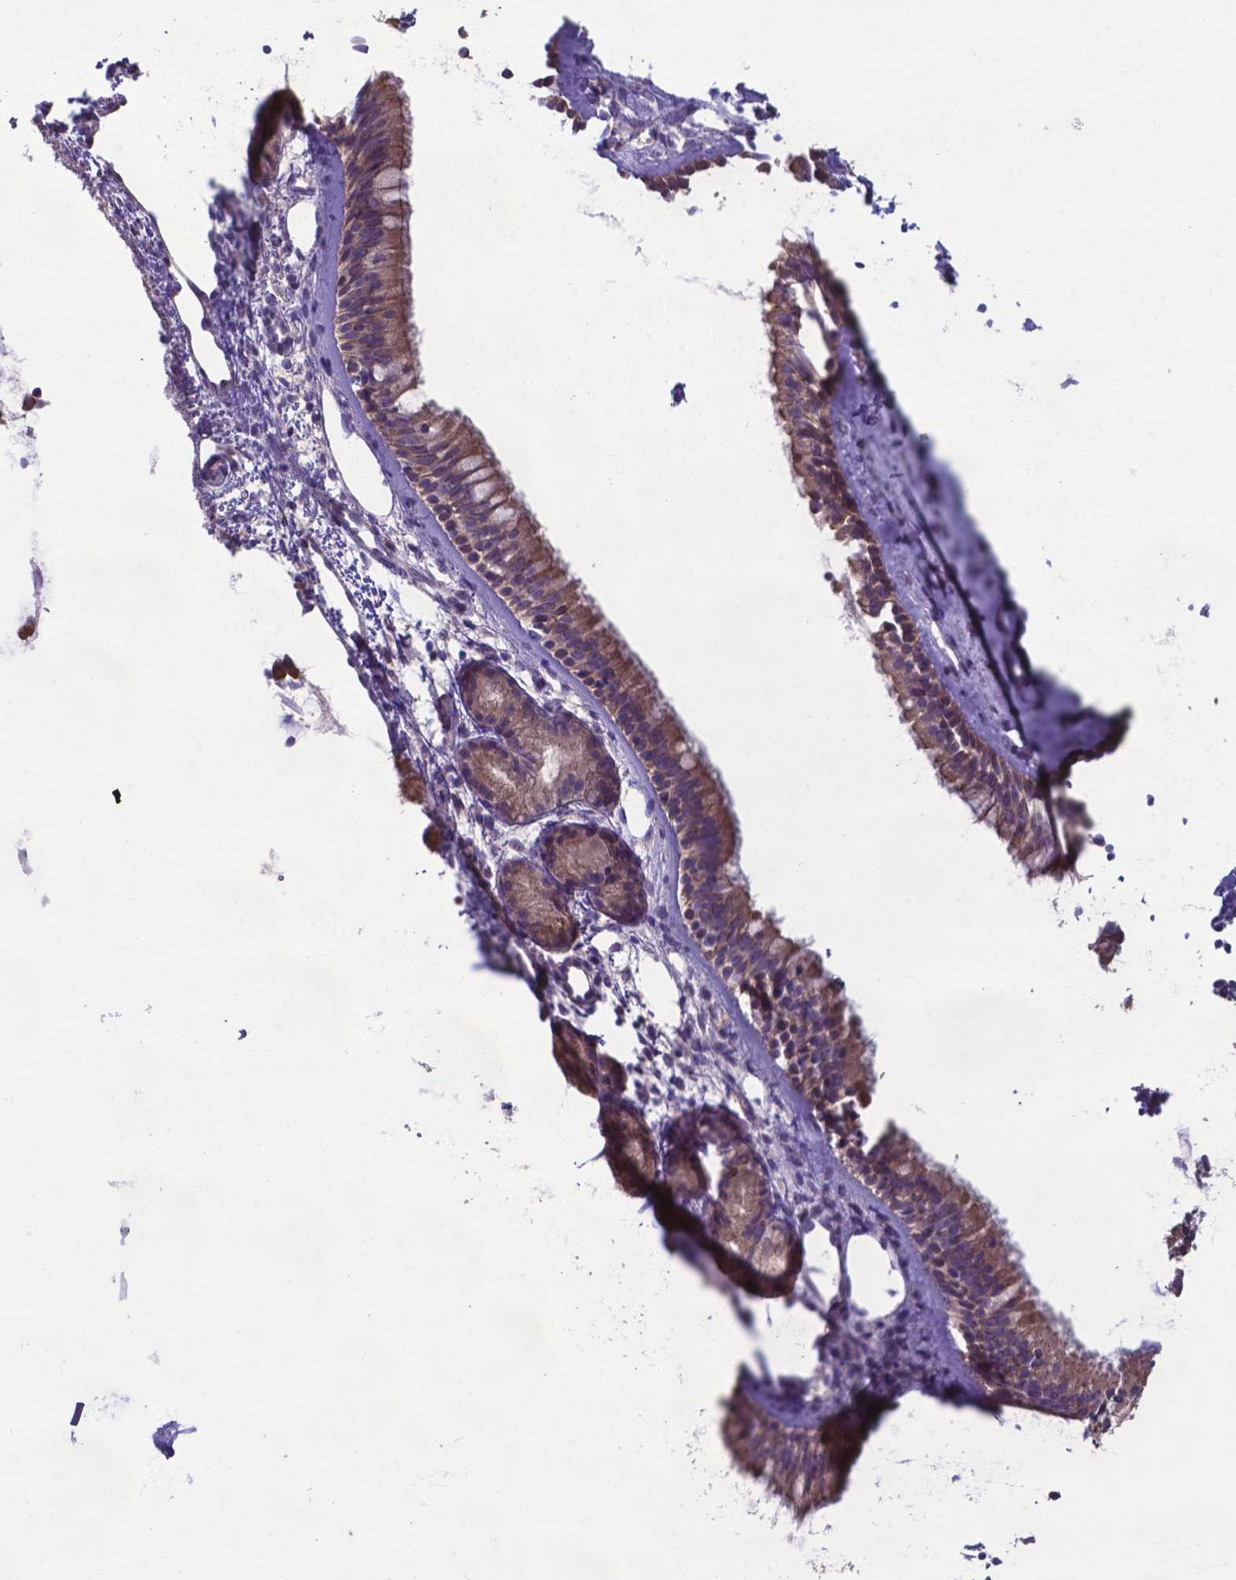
{"staining": {"intensity": "moderate", "quantity": ">75%", "location": "cytoplasmic/membranous"}, "tissue": "nasopharynx", "cell_type": "Respiratory epithelial cells", "image_type": "normal", "snomed": [{"axis": "morphology", "description": "Normal tissue, NOS"}, {"axis": "topography", "description": "Nasopharynx"}], "caption": "The histopathology image exhibits immunohistochemical staining of normal nasopharynx. There is moderate cytoplasmic/membranous positivity is seen in approximately >75% of respiratory epithelial cells.", "gene": "TYRO3", "patient": {"sex": "female", "age": 52}}